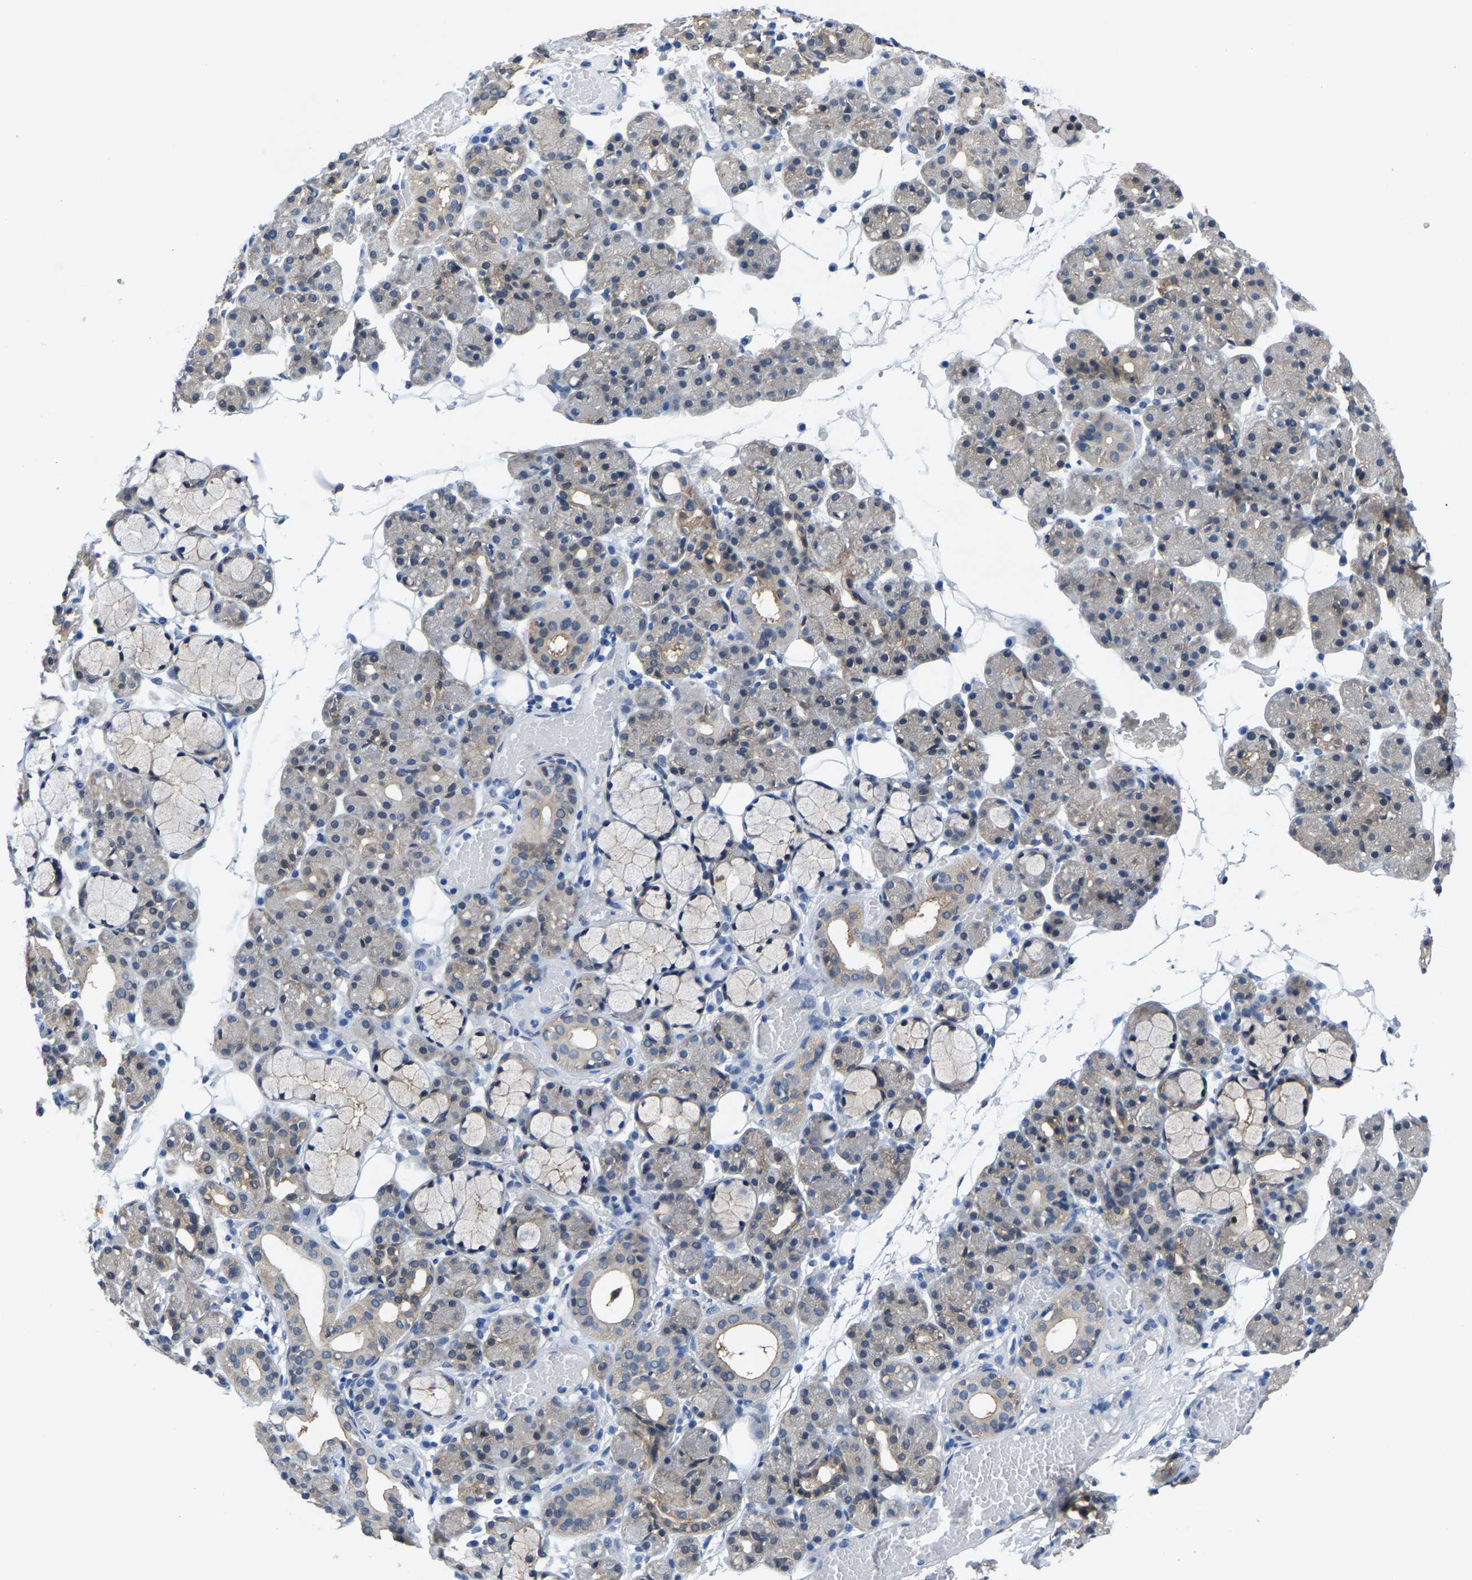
{"staining": {"intensity": "weak", "quantity": "25%-75%", "location": "cytoplasmic/membranous"}, "tissue": "salivary gland", "cell_type": "Glandular cells", "image_type": "normal", "snomed": [{"axis": "morphology", "description": "Normal tissue, NOS"}, {"axis": "topography", "description": "Salivary gland"}], "caption": "Glandular cells reveal low levels of weak cytoplasmic/membranous expression in approximately 25%-75% of cells in normal salivary gland. The staining was performed using DAB (3,3'-diaminobenzidine) to visualize the protein expression in brown, while the nuclei were stained in blue with hematoxylin (Magnification: 20x).", "gene": "SSH3", "patient": {"sex": "male", "age": 63}}